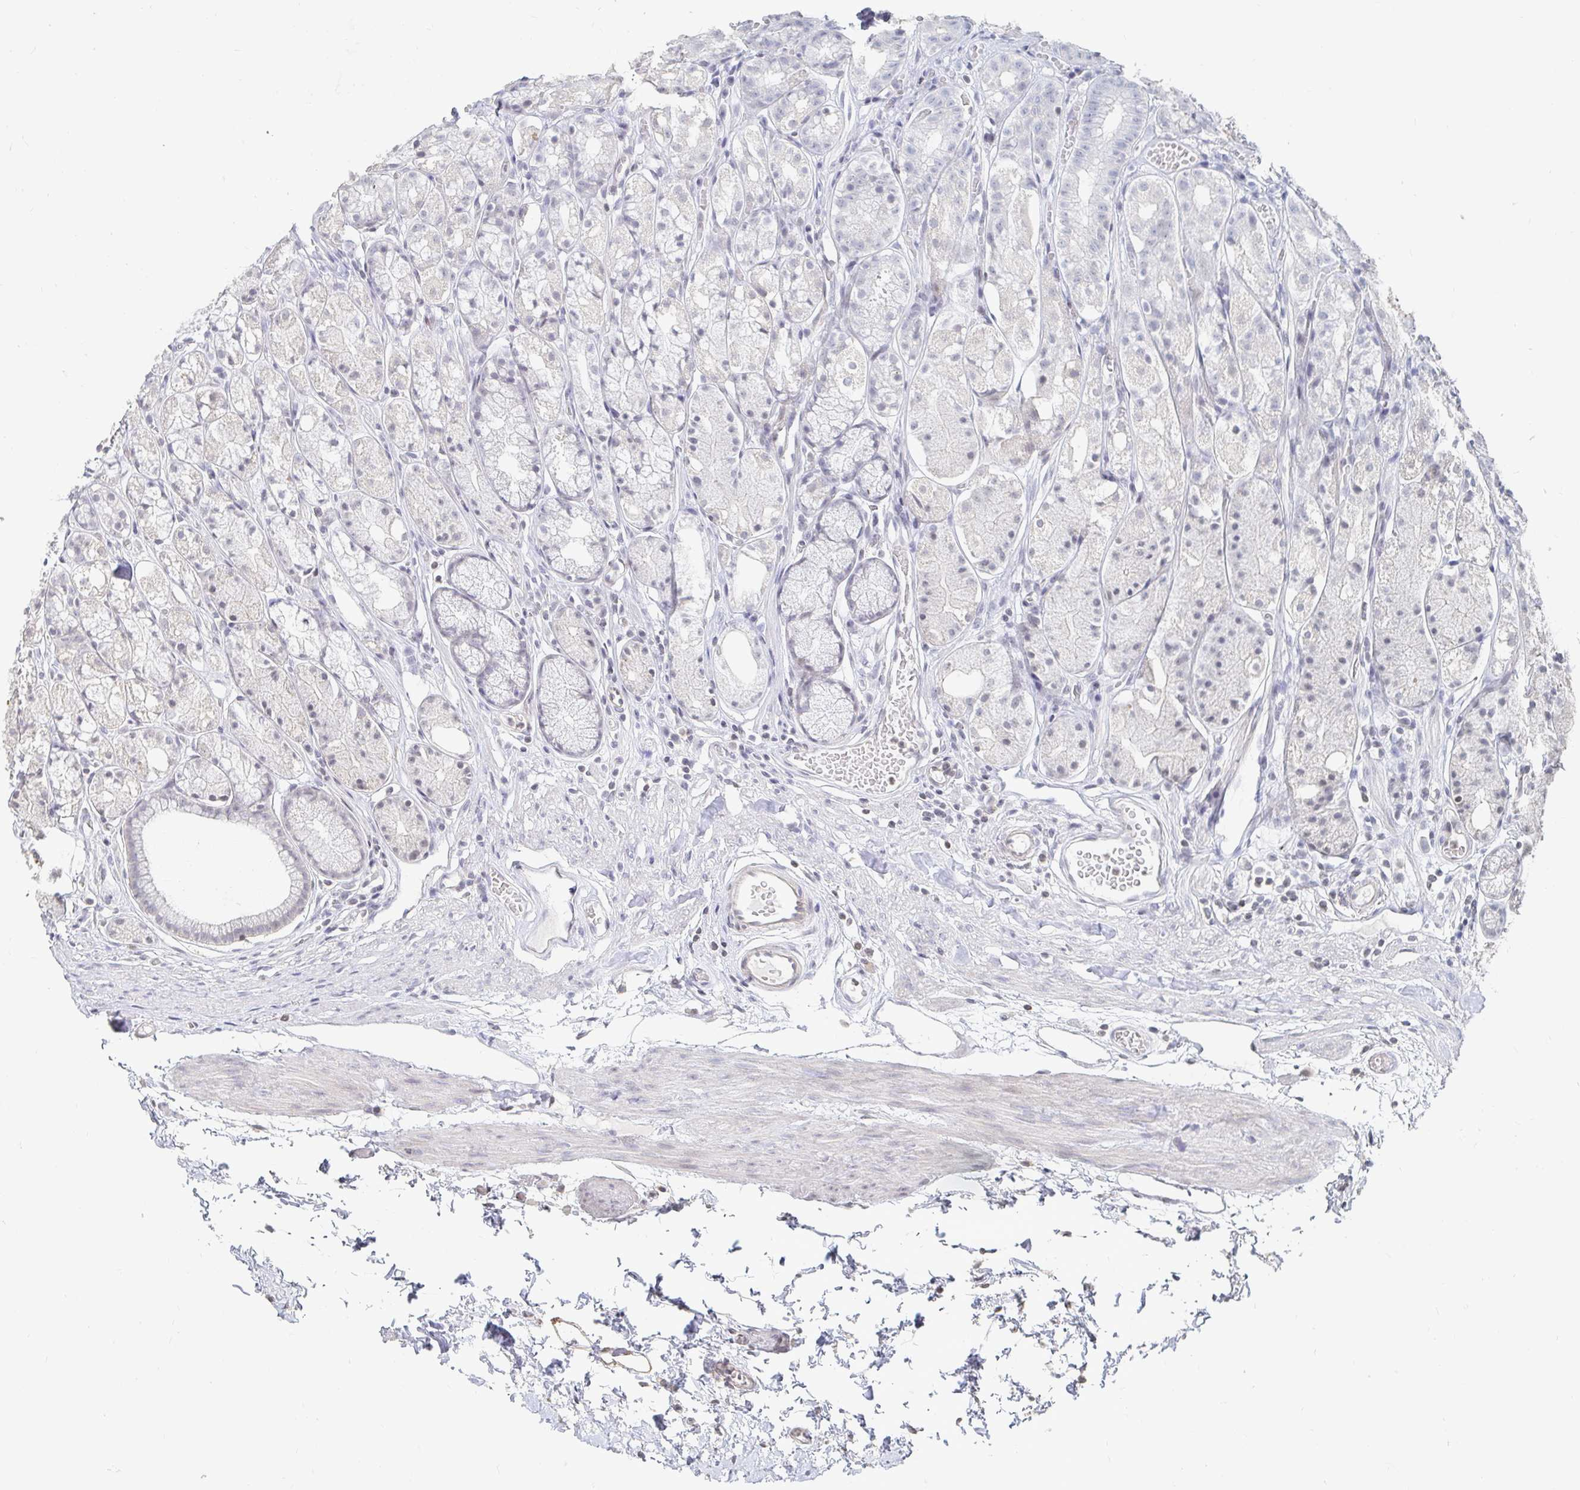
{"staining": {"intensity": "negative", "quantity": "none", "location": "none"}, "tissue": "stomach", "cell_type": "Glandular cells", "image_type": "normal", "snomed": [{"axis": "morphology", "description": "Normal tissue, NOS"}, {"axis": "topography", "description": "Smooth muscle"}, {"axis": "topography", "description": "Stomach"}], "caption": "A photomicrograph of human stomach is negative for staining in glandular cells. (DAB (3,3'-diaminobenzidine) IHC with hematoxylin counter stain).", "gene": "NME9", "patient": {"sex": "male", "age": 70}}